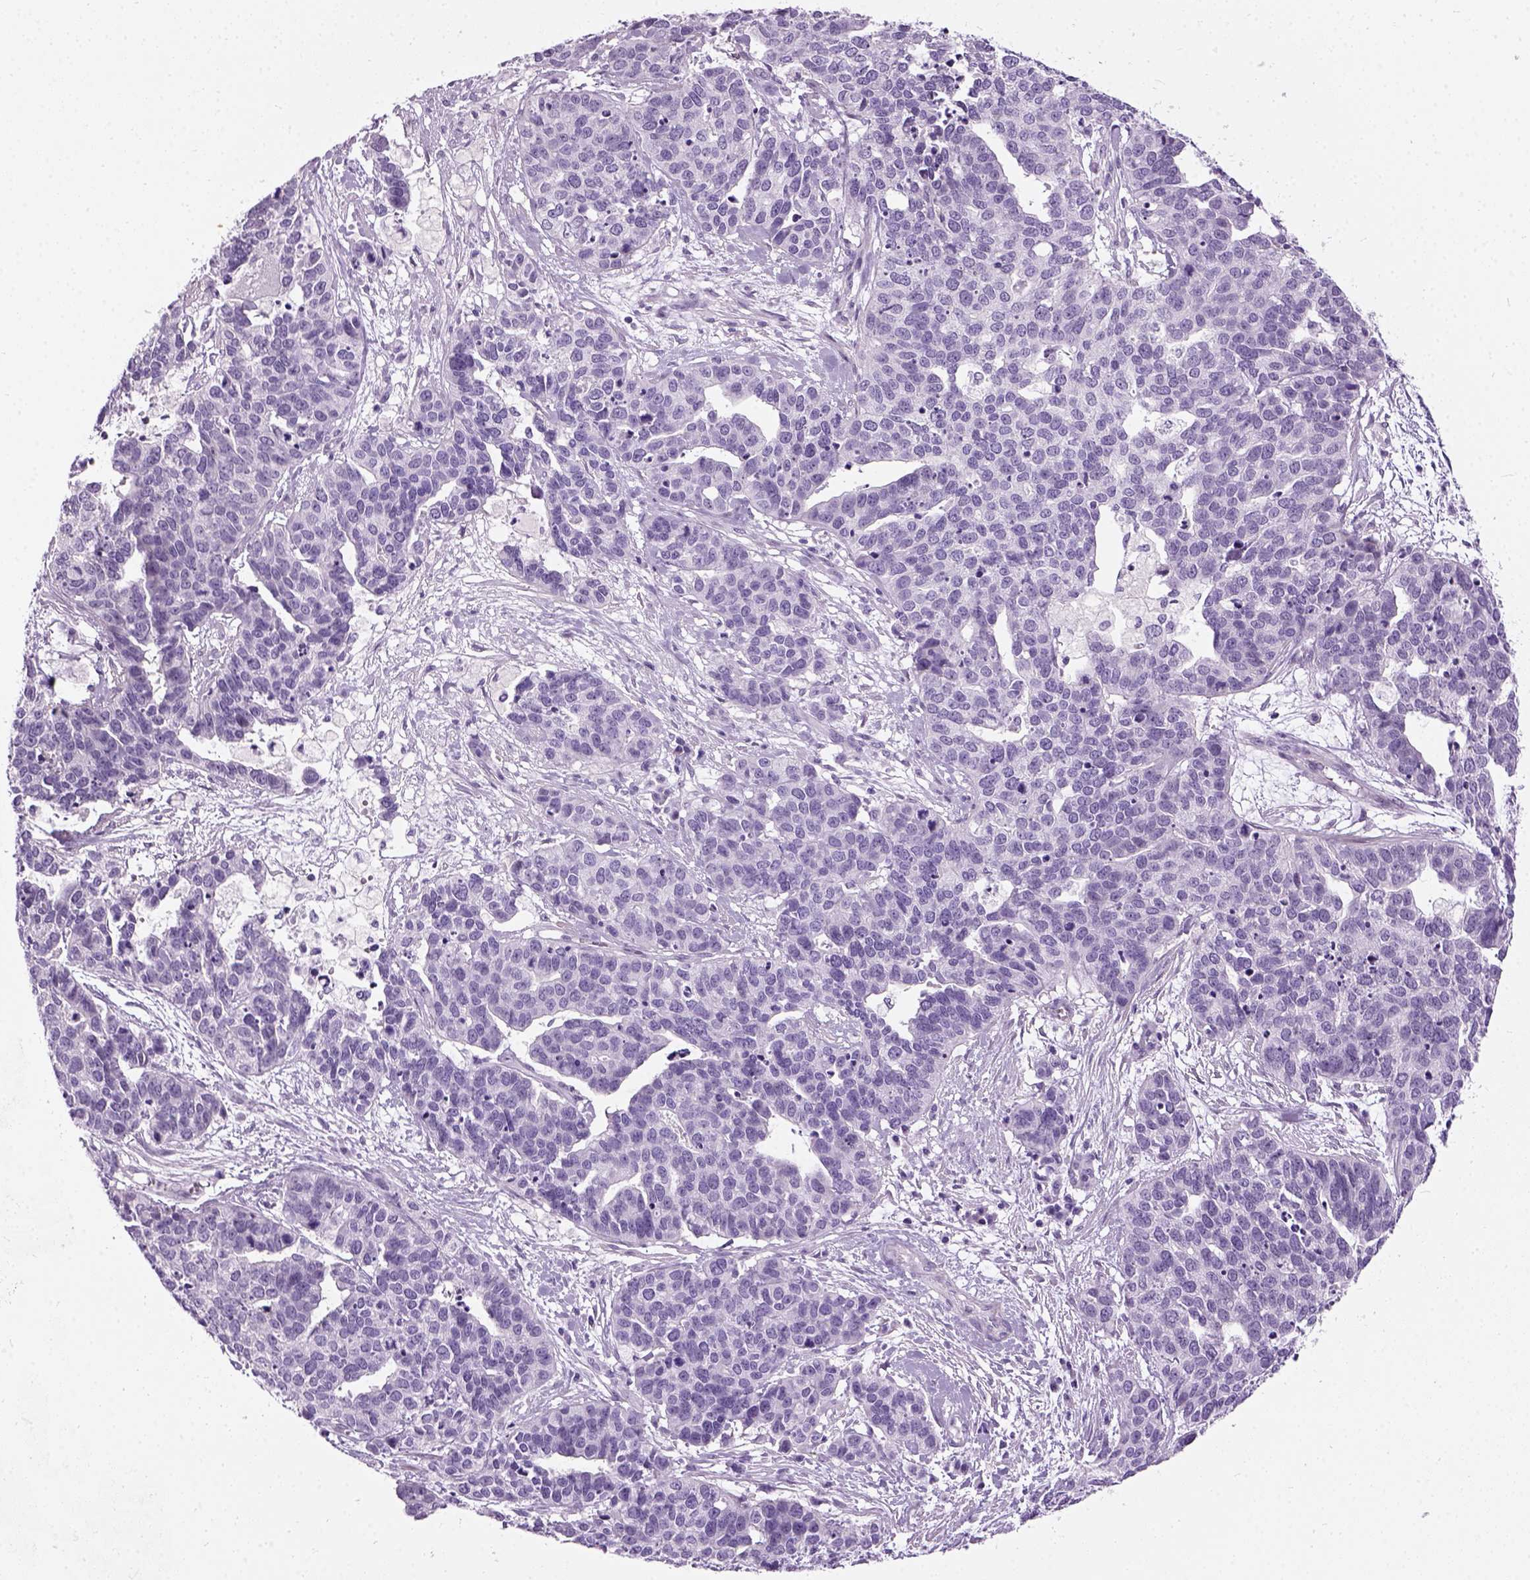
{"staining": {"intensity": "negative", "quantity": "none", "location": "none"}, "tissue": "ovarian cancer", "cell_type": "Tumor cells", "image_type": "cancer", "snomed": [{"axis": "morphology", "description": "Carcinoma, endometroid"}, {"axis": "topography", "description": "Ovary"}], "caption": "The photomicrograph exhibits no staining of tumor cells in ovarian endometroid carcinoma.", "gene": "AXDND1", "patient": {"sex": "female", "age": 65}}